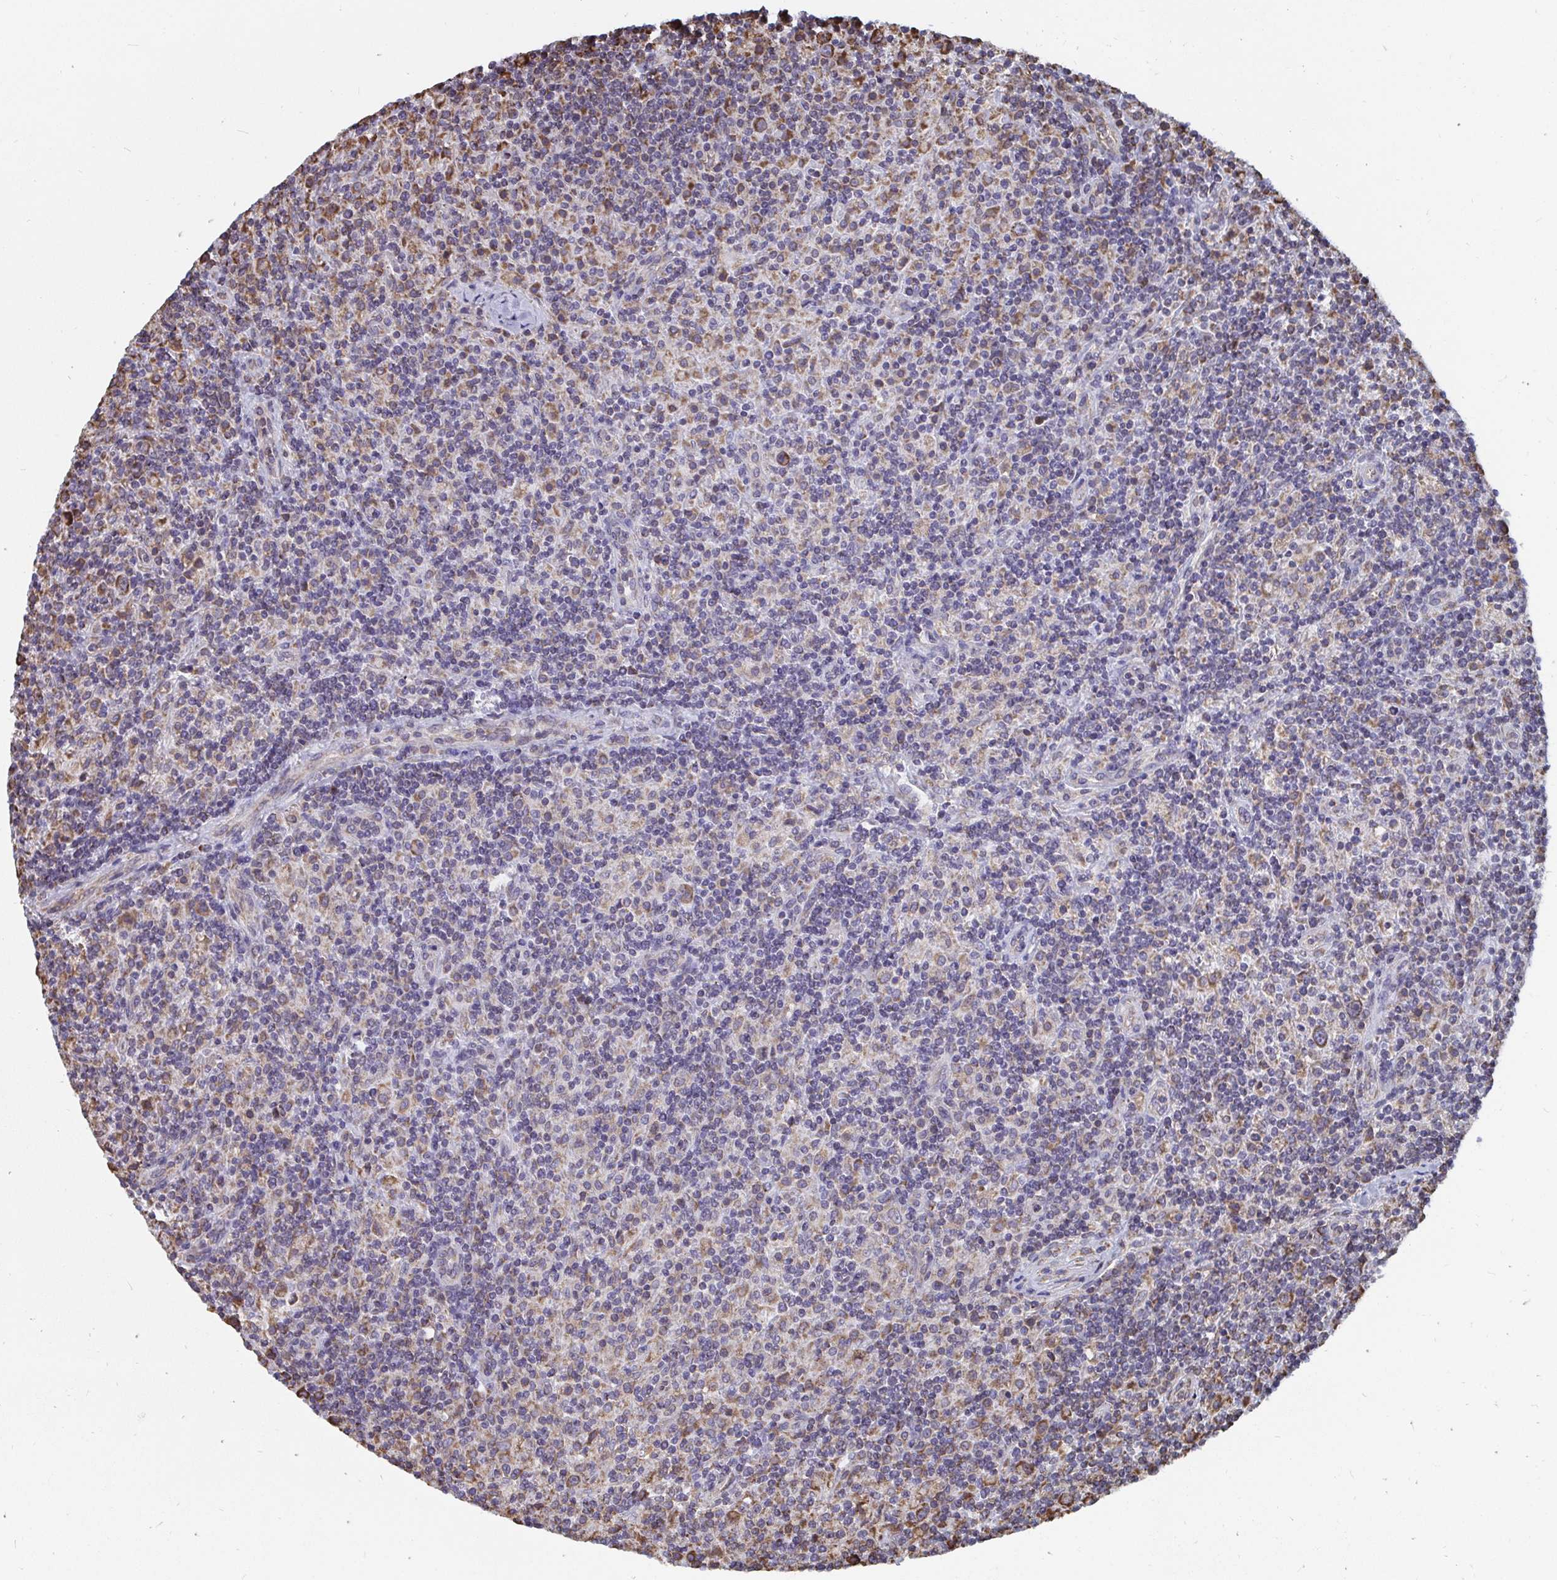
{"staining": {"intensity": "moderate", "quantity": ">75%", "location": "cytoplasmic/membranous"}, "tissue": "lymphoma", "cell_type": "Tumor cells", "image_type": "cancer", "snomed": [{"axis": "morphology", "description": "Hodgkin's disease, NOS"}, {"axis": "topography", "description": "Lymph node"}], "caption": "Protein expression analysis of lymphoma demonstrates moderate cytoplasmic/membranous positivity in about >75% of tumor cells. (brown staining indicates protein expression, while blue staining denotes nuclei).", "gene": "ELAVL1", "patient": {"sex": "male", "age": 70}}